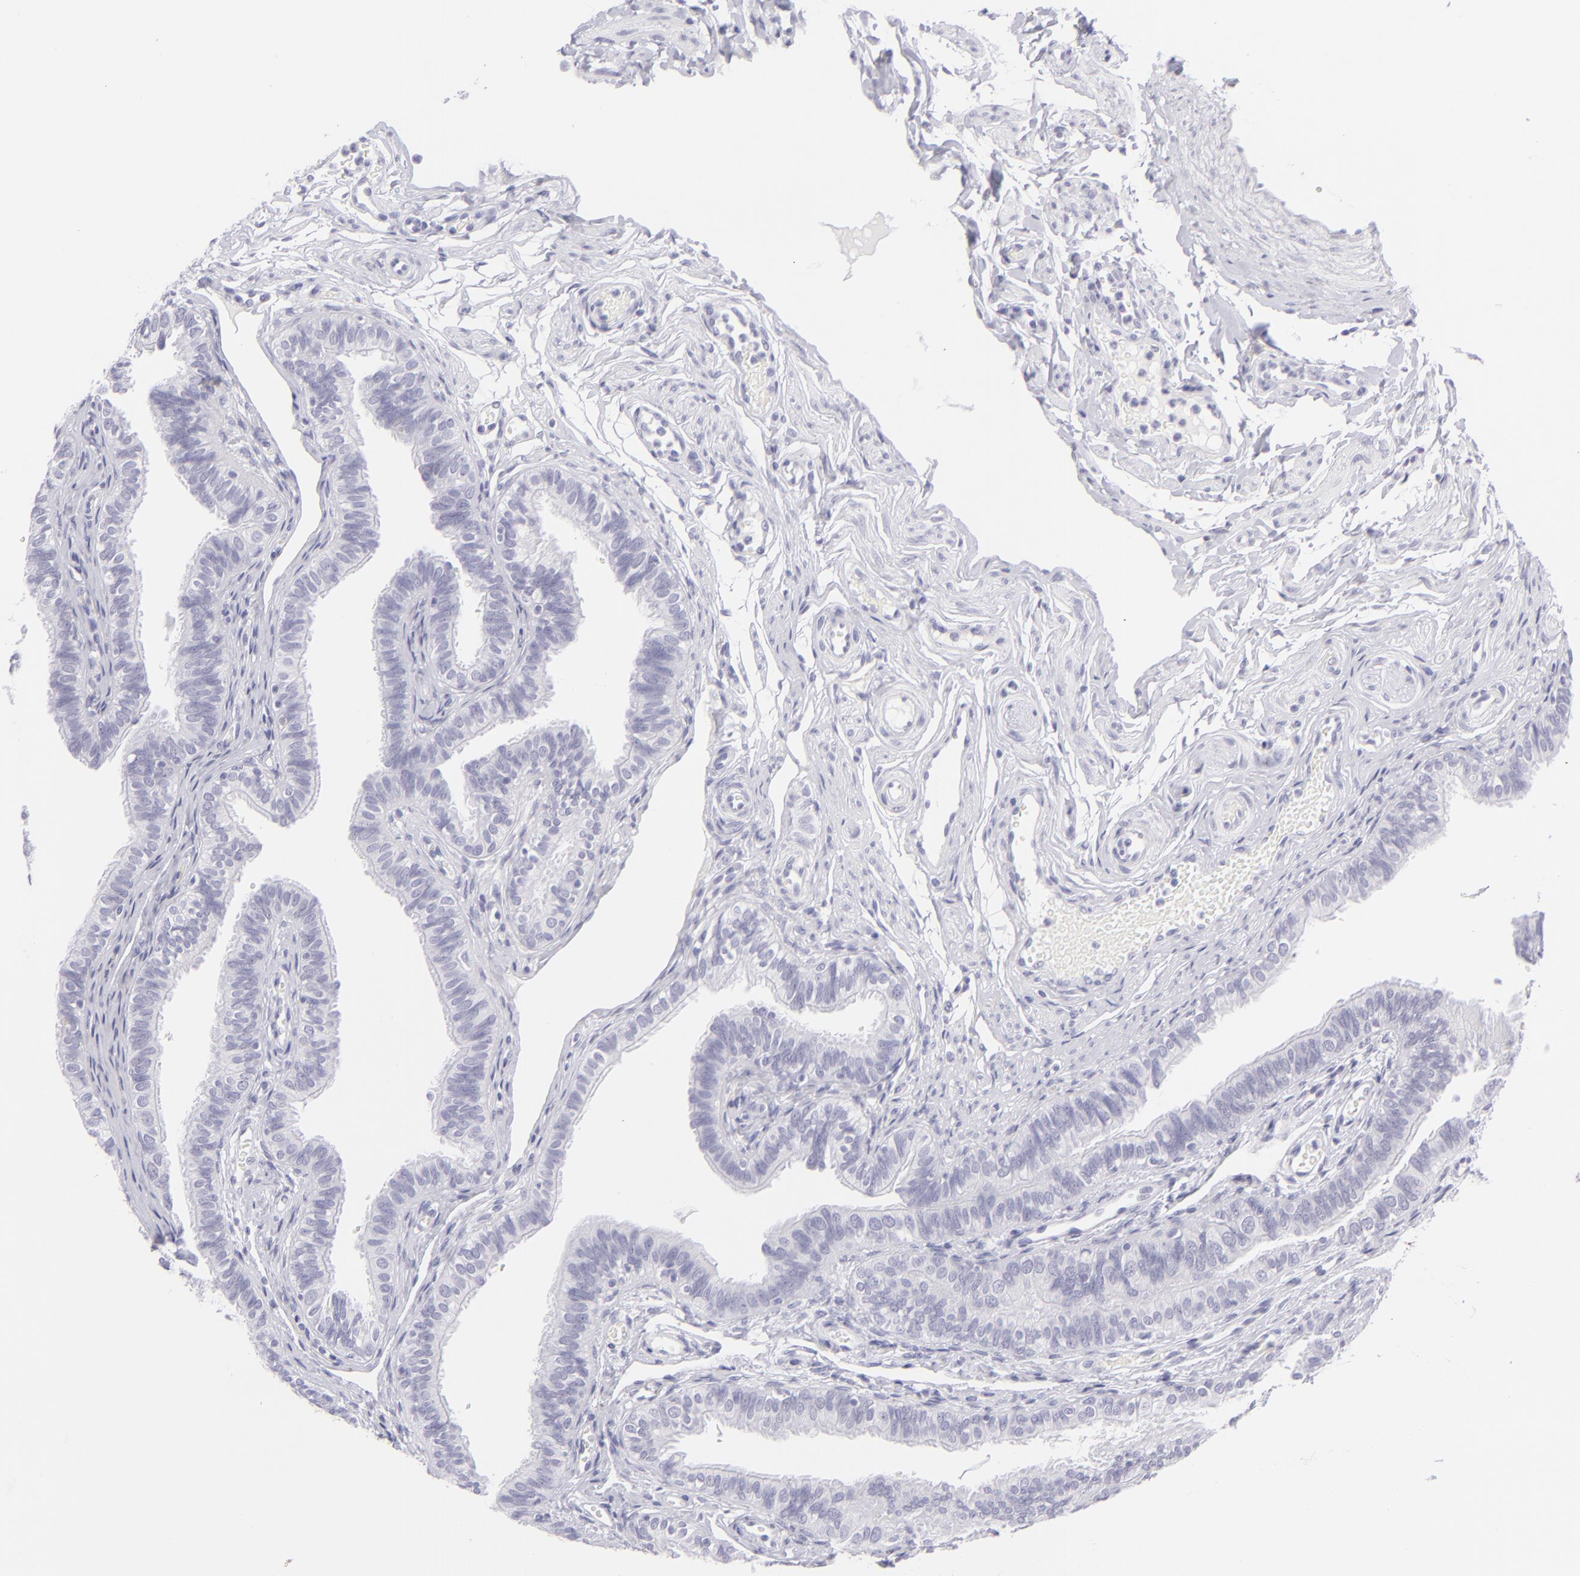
{"staining": {"intensity": "negative", "quantity": "none", "location": "none"}, "tissue": "fallopian tube", "cell_type": "Glandular cells", "image_type": "normal", "snomed": [{"axis": "morphology", "description": "Normal tissue, NOS"}, {"axis": "morphology", "description": "Dermoid, NOS"}, {"axis": "topography", "description": "Fallopian tube"}], "caption": "DAB immunohistochemical staining of unremarkable fallopian tube reveals no significant staining in glandular cells.", "gene": "FCER2", "patient": {"sex": "female", "age": 33}}